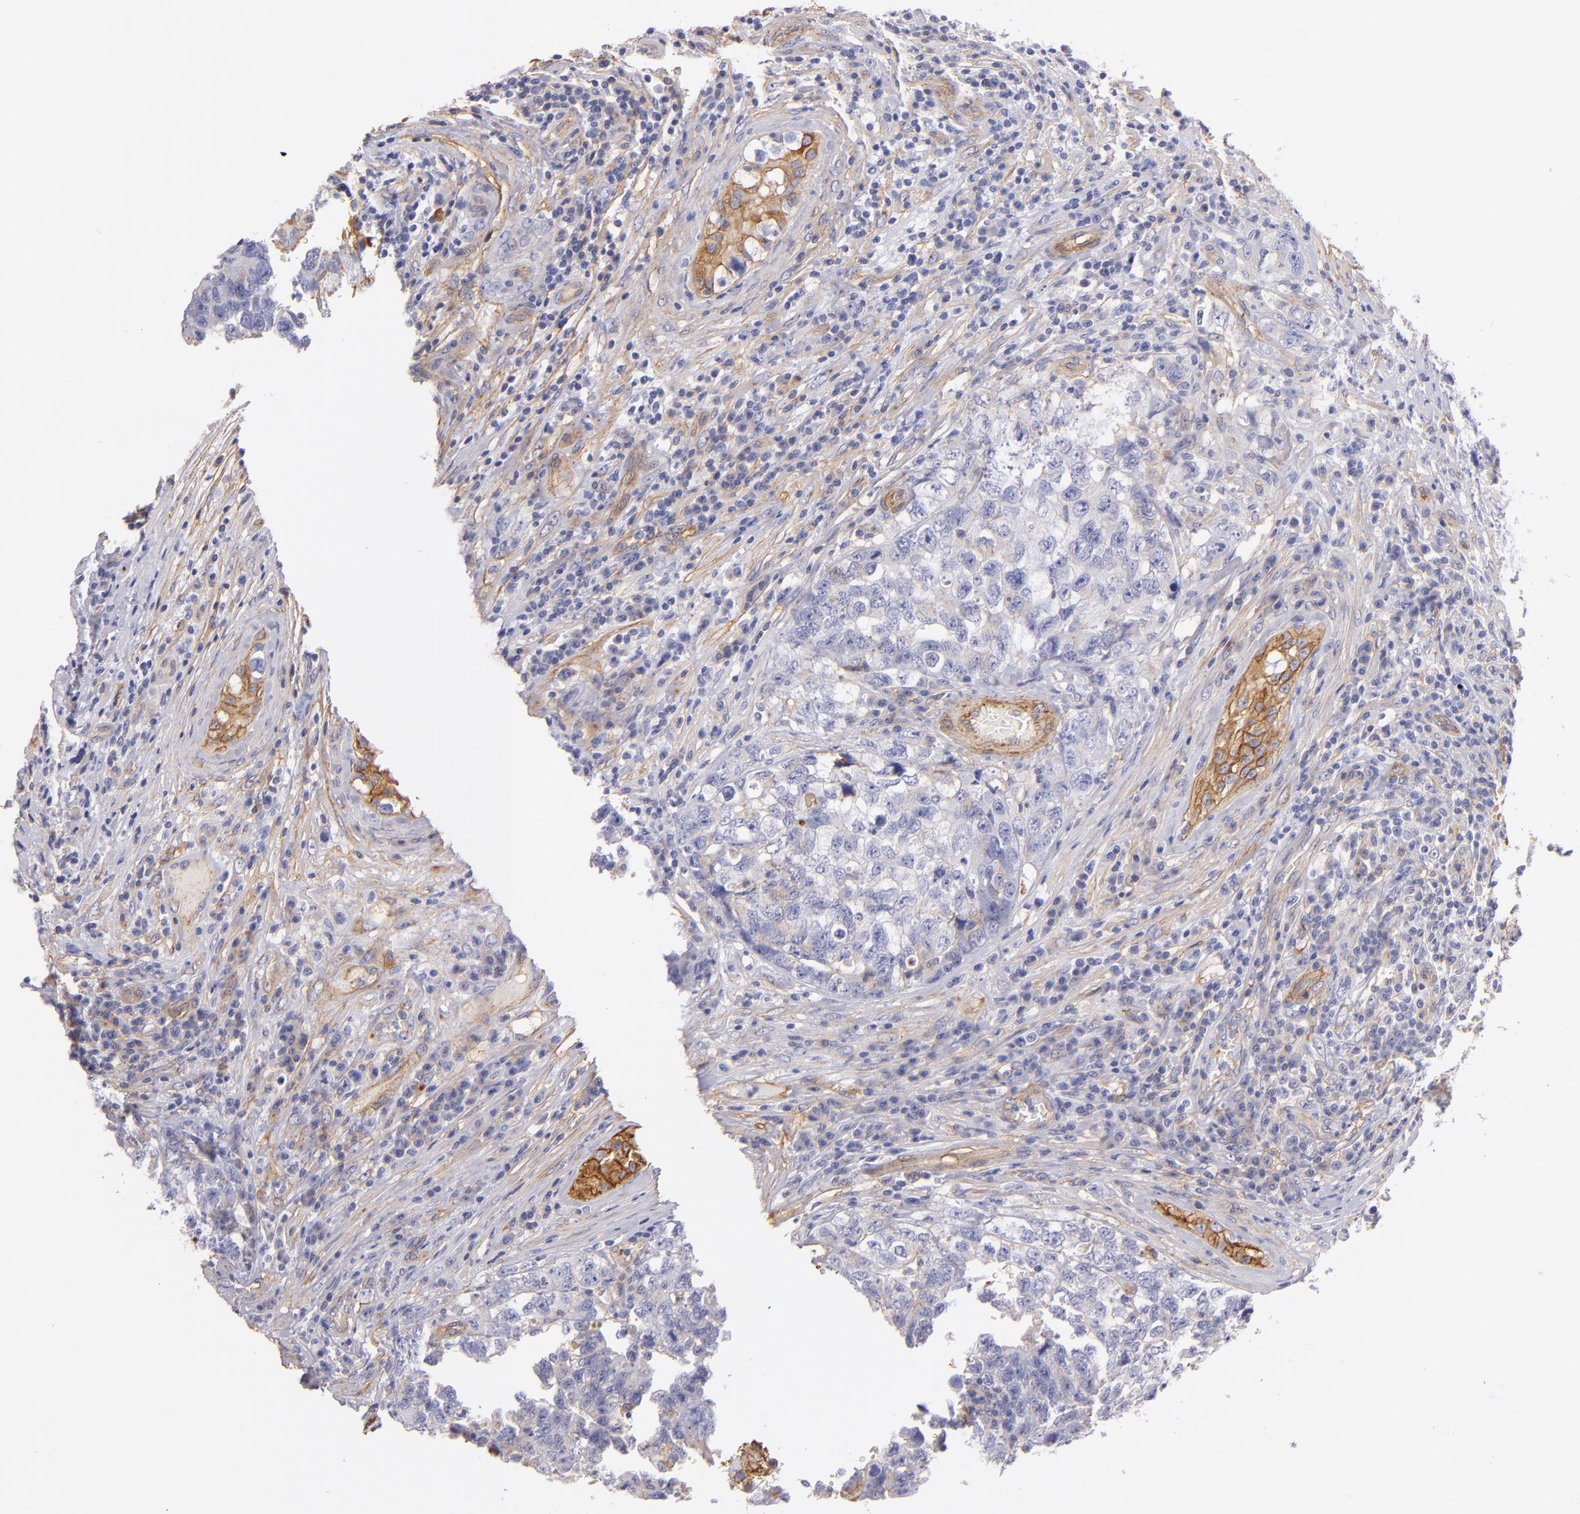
{"staining": {"intensity": "negative", "quantity": "none", "location": "none"}, "tissue": "testis cancer", "cell_type": "Tumor cells", "image_type": "cancer", "snomed": [{"axis": "morphology", "description": "Carcinoma, Embryonal, NOS"}, {"axis": "topography", "description": "Testis"}], "caption": "The micrograph shows no significant positivity in tumor cells of testis cancer.", "gene": "CD151", "patient": {"sex": "male", "age": 31}}